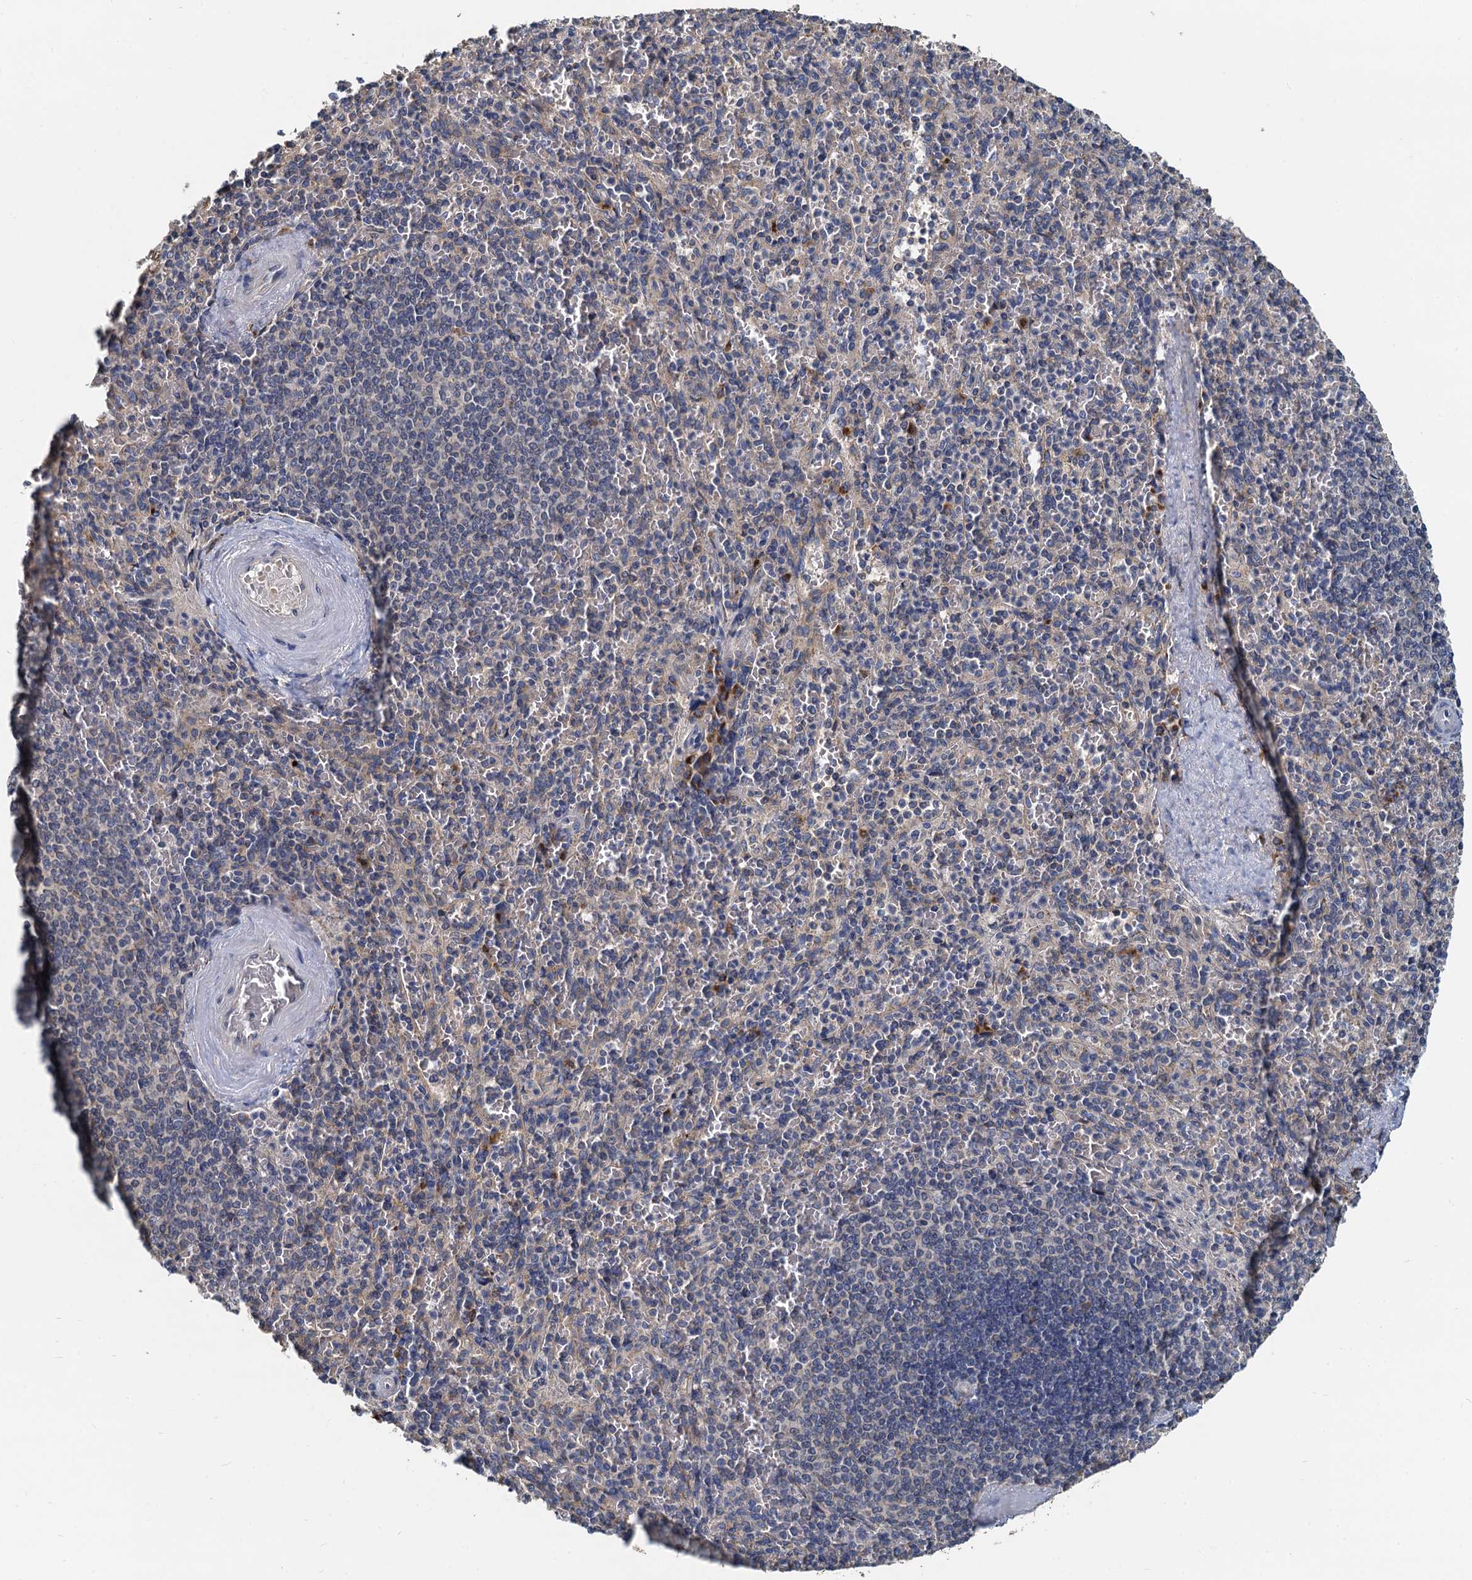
{"staining": {"intensity": "negative", "quantity": "none", "location": "none"}, "tissue": "spleen", "cell_type": "Cells in red pulp", "image_type": "normal", "snomed": [{"axis": "morphology", "description": "Normal tissue, NOS"}, {"axis": "topography", "description": "Spleen"}], "caption": "IHC of normal human spleen demonstrates no staining in cells in red pulp.", "gene": "NKAPD1", "patient": {"sex": "male", "age": 82}}